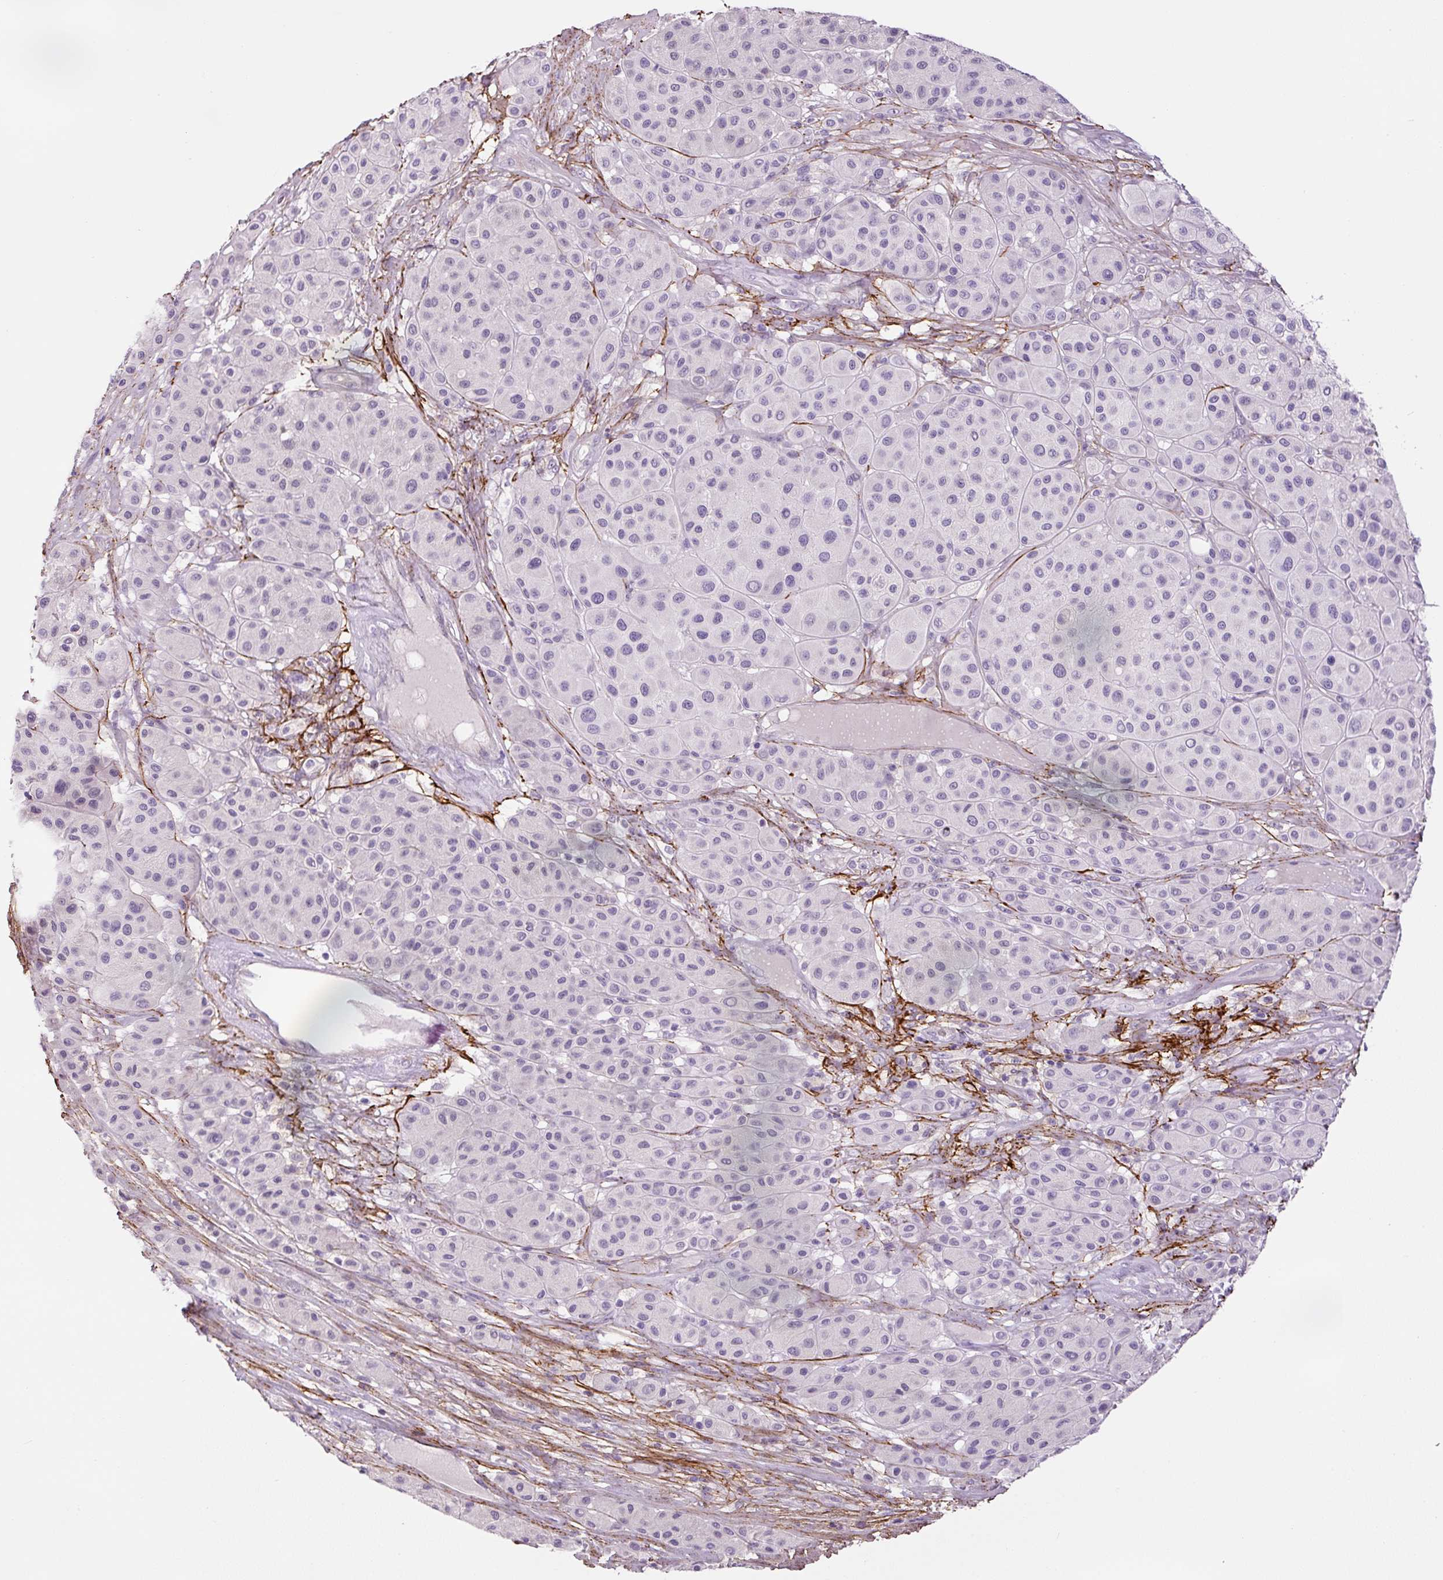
{"staining": {"intensity": "negative", "quantity": "none", "location": "none"}, "tissue": "melanoma", "cell_type": "Tumor cells", "image_type": "cancer", "snomed": [{"axis": "morphology", "description": "Malignant melanoma, Metastatic site"}, {"axis": "topography", "description": "Smooth muscle"}], "caption": "DAB immunohistochemical staining of human malignant melanoma (metastatic site) exhibits no significant staining in tumor cells.", "gene": "FBN1", "patient": {"sex": "male", "age": 41}}